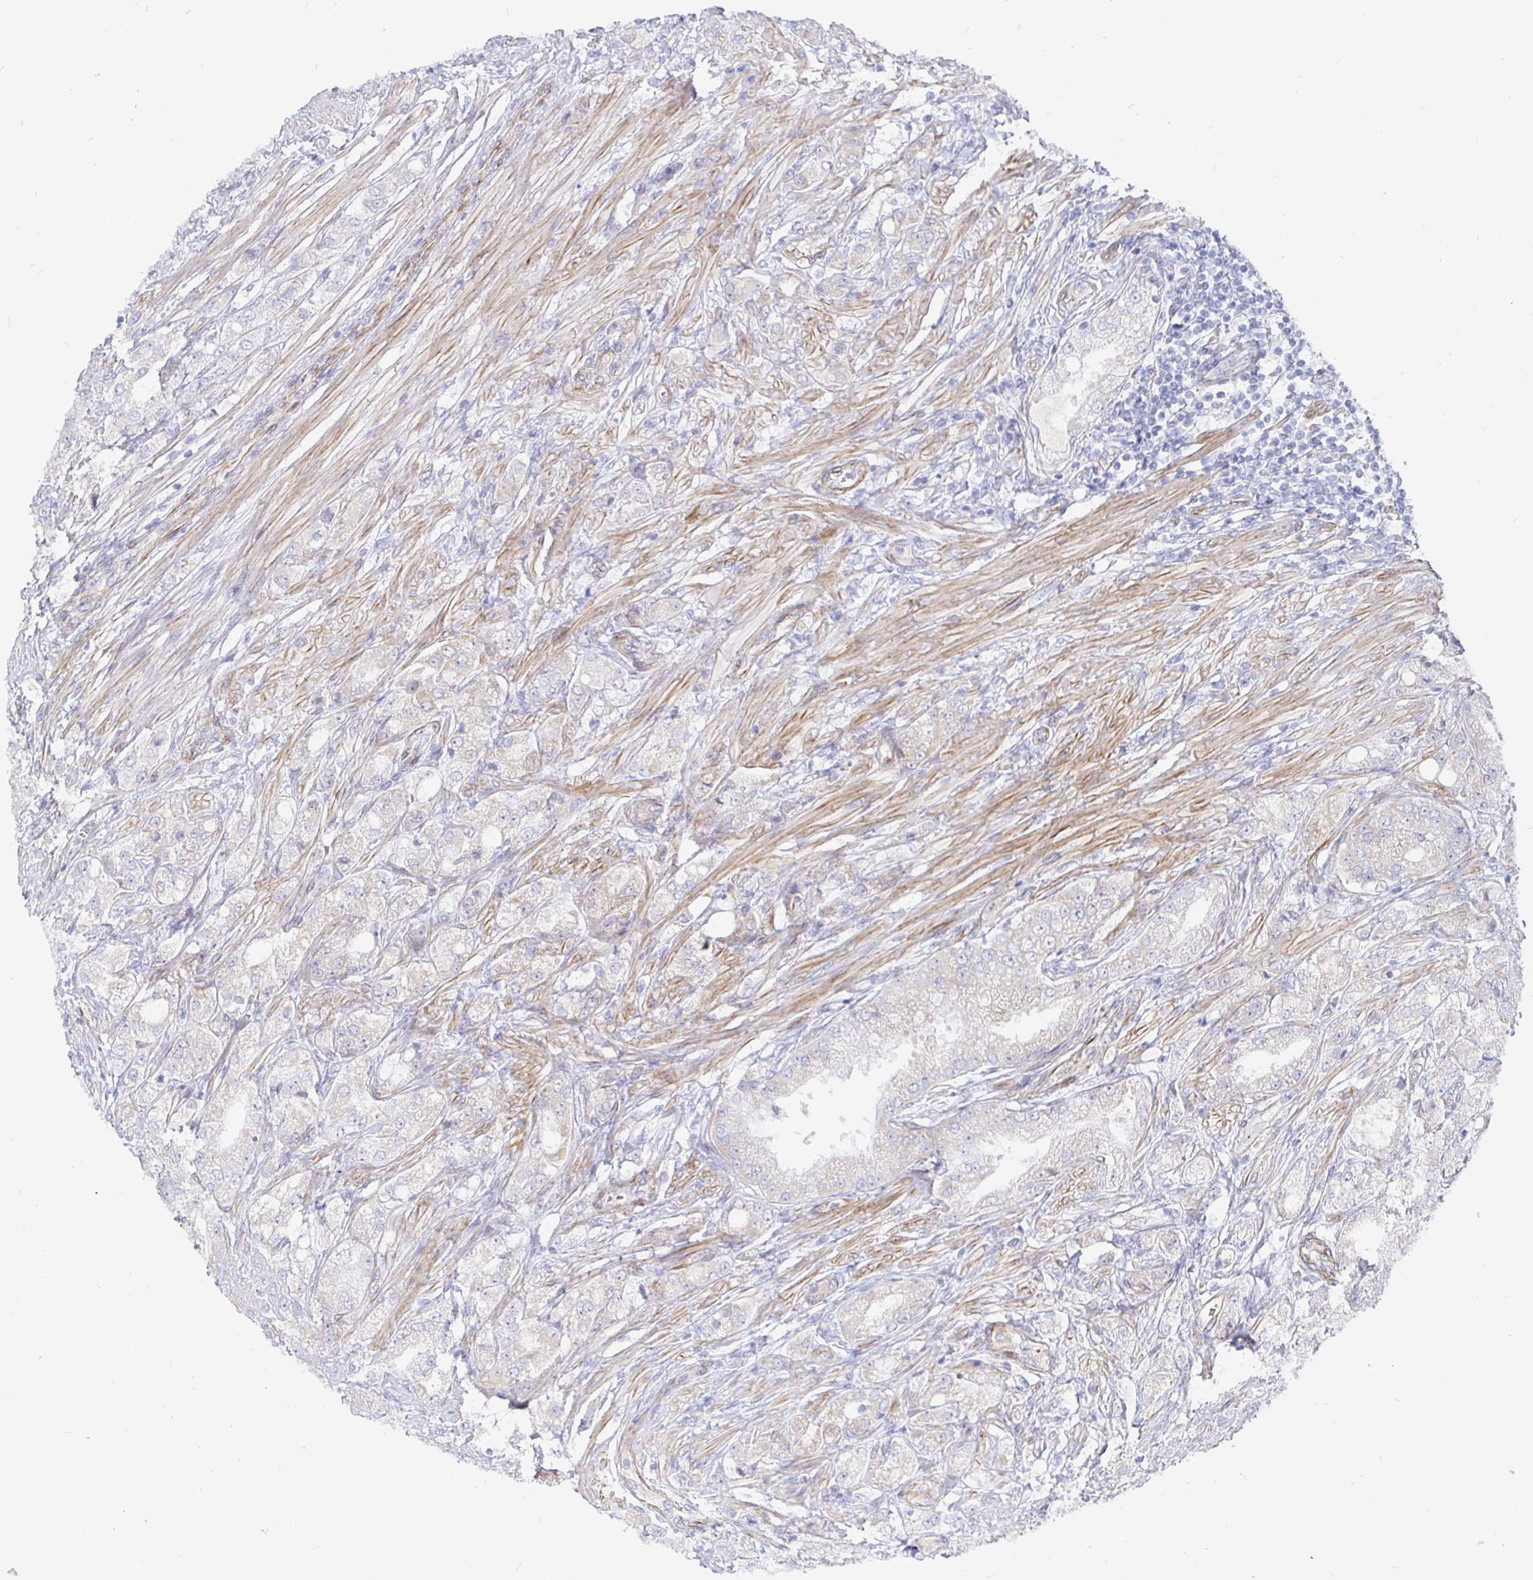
{"staining": {"intensity": "negative", "quantity": "none", "location": "none"}, "tissue": "prostate cancer", "cell_type": "Tumor cells", "image_type": "cancer", "snomed": [{"axis": "morphology", "description": "Adenocarcinoma, High grade"}, {"axis": "topography", "description": "Prostate"}], "caption": "The IHC photomicrograph has no significant expression in tumor cells of prostate adenocarcinoma (high-grade) tissue. (DAB (3,3'-diaminobenzidine) IHC with hematoxylin counter stain).", "gene": "COX16", "patient": {"sex": "male", "age": 61}}